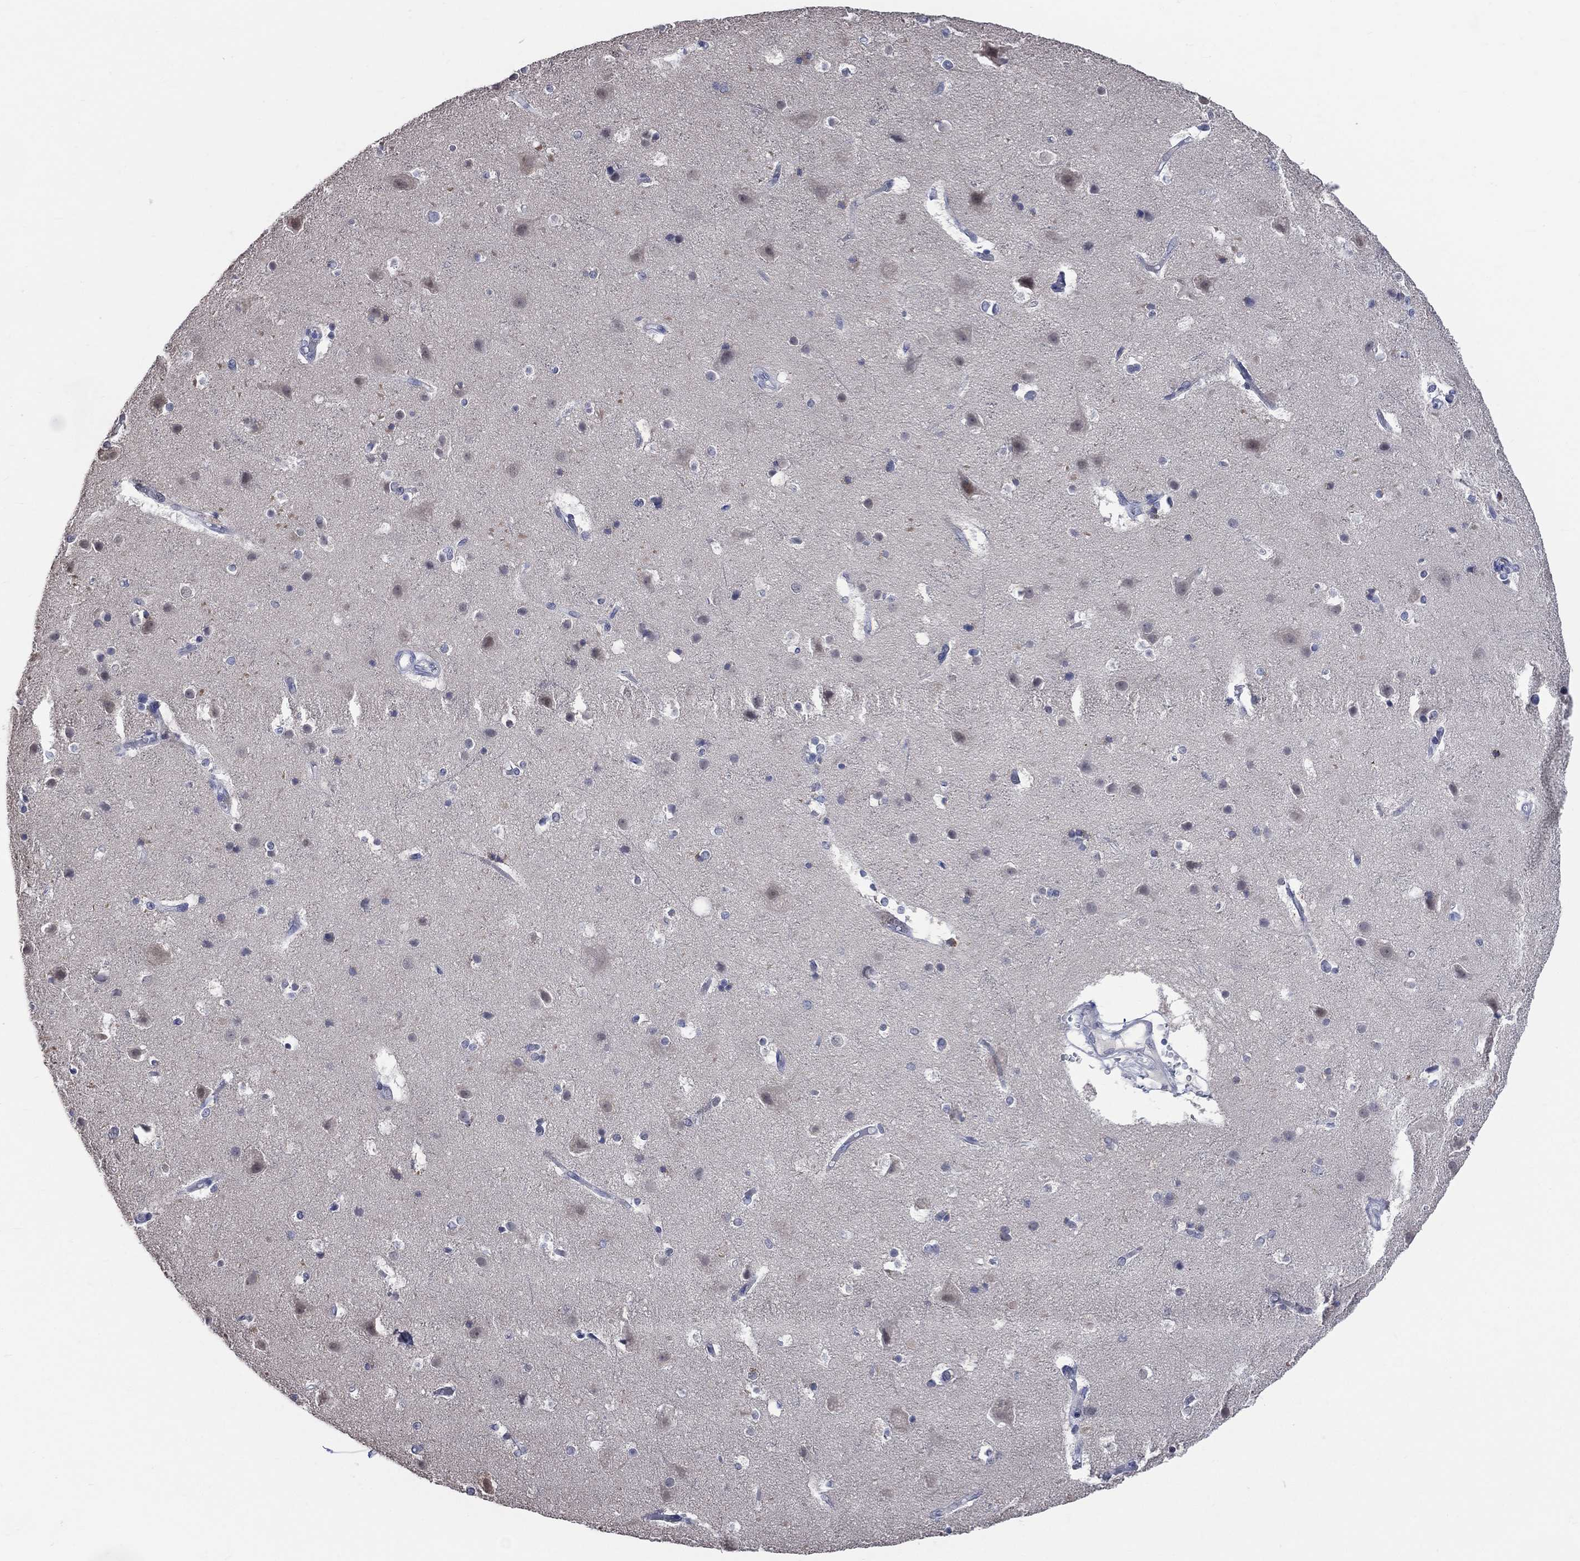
{"staining": {"intensity": "negative", "quantity": "none", "location": "none"}, "tissue": "cerebral cortex", "cell_type": "Endothelial cells", "image_type": "normal", "snomed": [{"axis": "morphology", "description": "Normal tissue, NOS"}, {"axis": "topography", "description": "Cerebral cortex"}], "caption": "Cerebral cortex stained for a protein using IHC shows no positivity endothelial cells.", "gene": "AKAP3", "patient": {"sex": "female", "age": 52}}